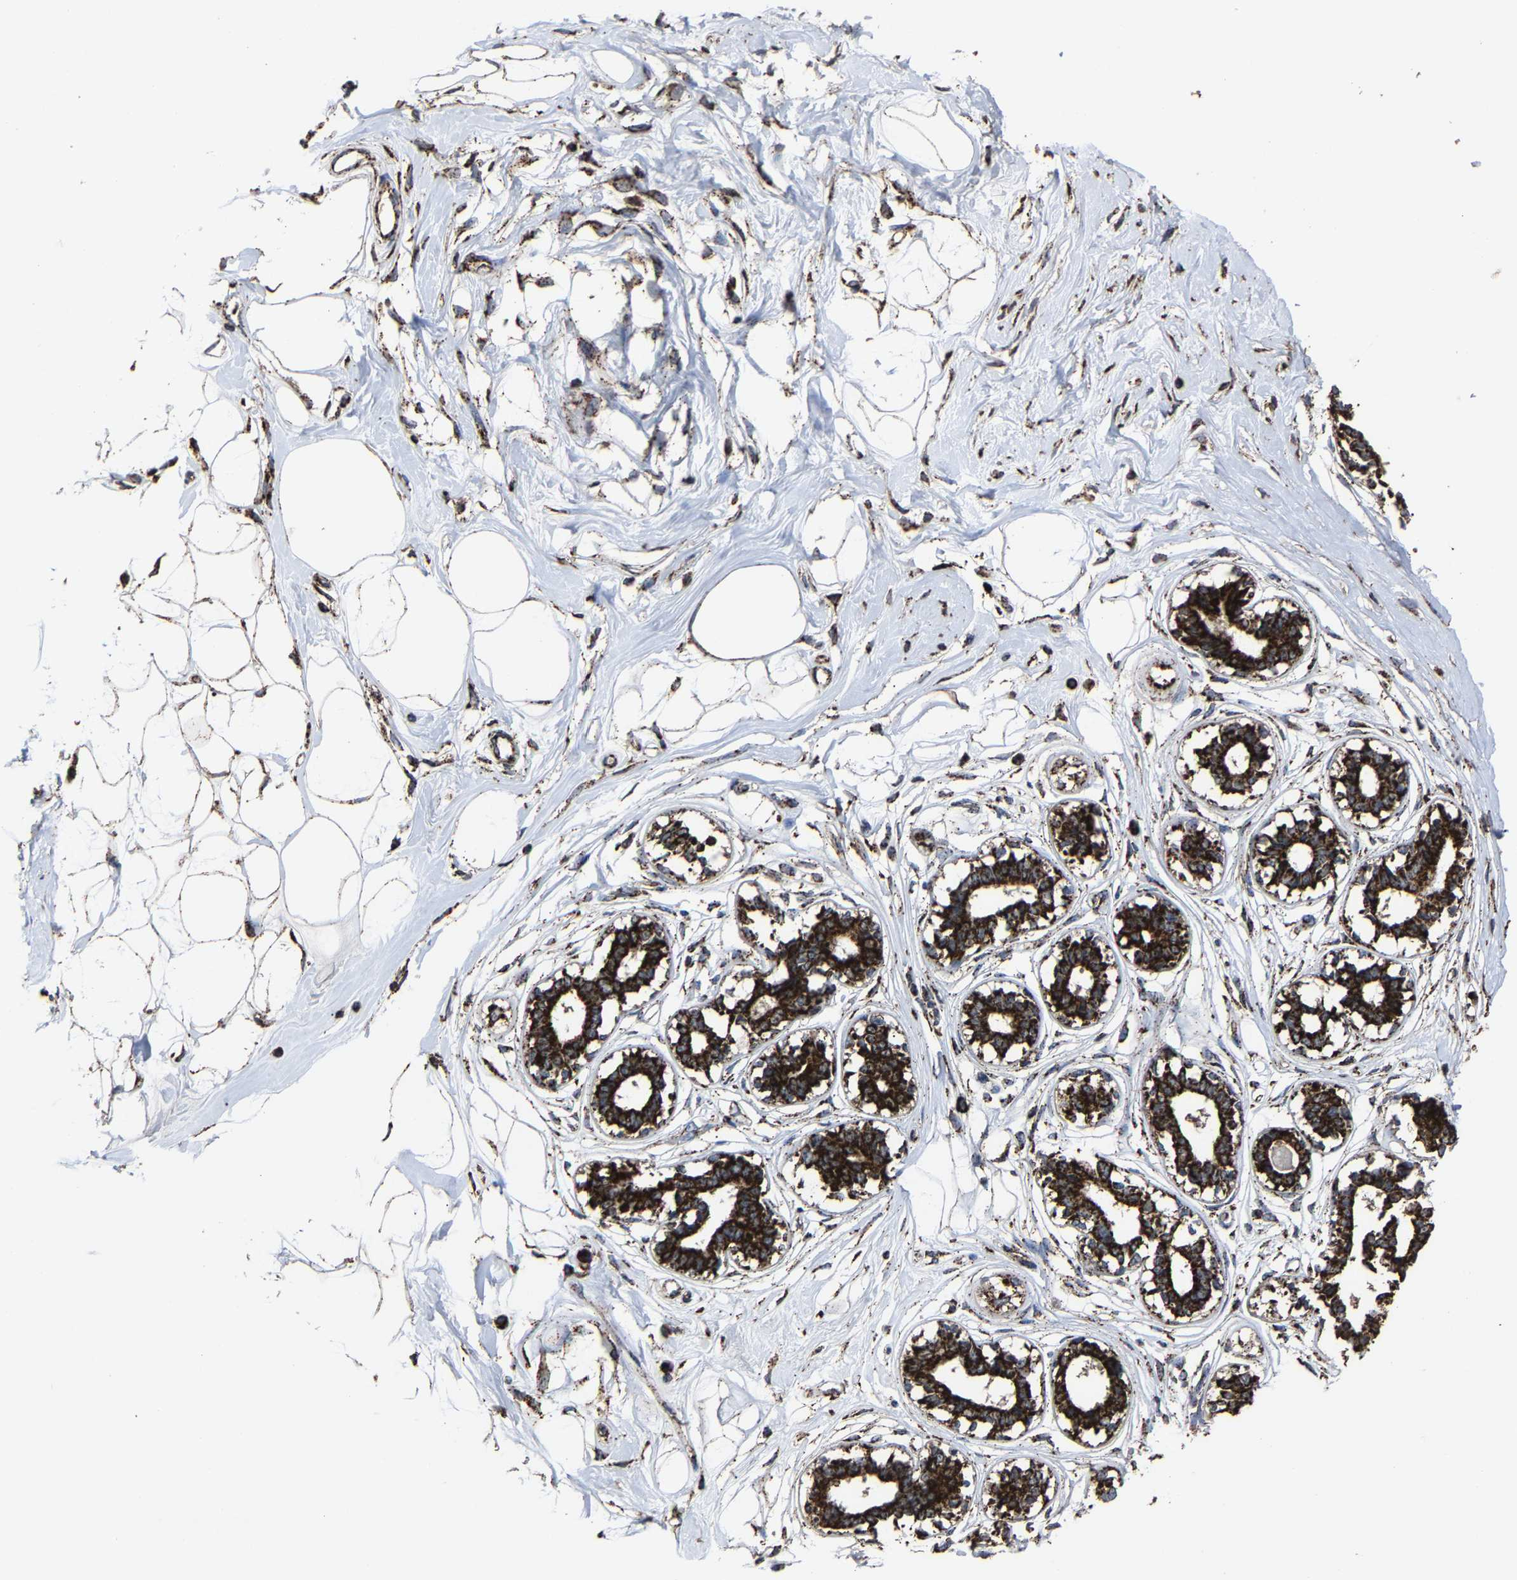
{"staining": {"intensity": "moderate", "quantity": ">75%", "location": "cytoplasmic/membranous"}, "tissue": "breast", "cell_type": "Adipocytes", "image_type": "normal", "snomed": [{"axis": "morphology", "description": "Normal tissue, NOS"}, {"axis": "topography", "description": "Breast"}], "caption": "Unremarkable breast reveals moderate cytoplasmic/membranous positivity in approximately >75% of adipocytes The staining was performed using DAB to visualize the protein expression in brown, while the nuclei were stained in blue with hematoxylin (Magnification: 20x)..", "gene": "NDUFV3", "patient": {"sex": "female", "age": 45}}